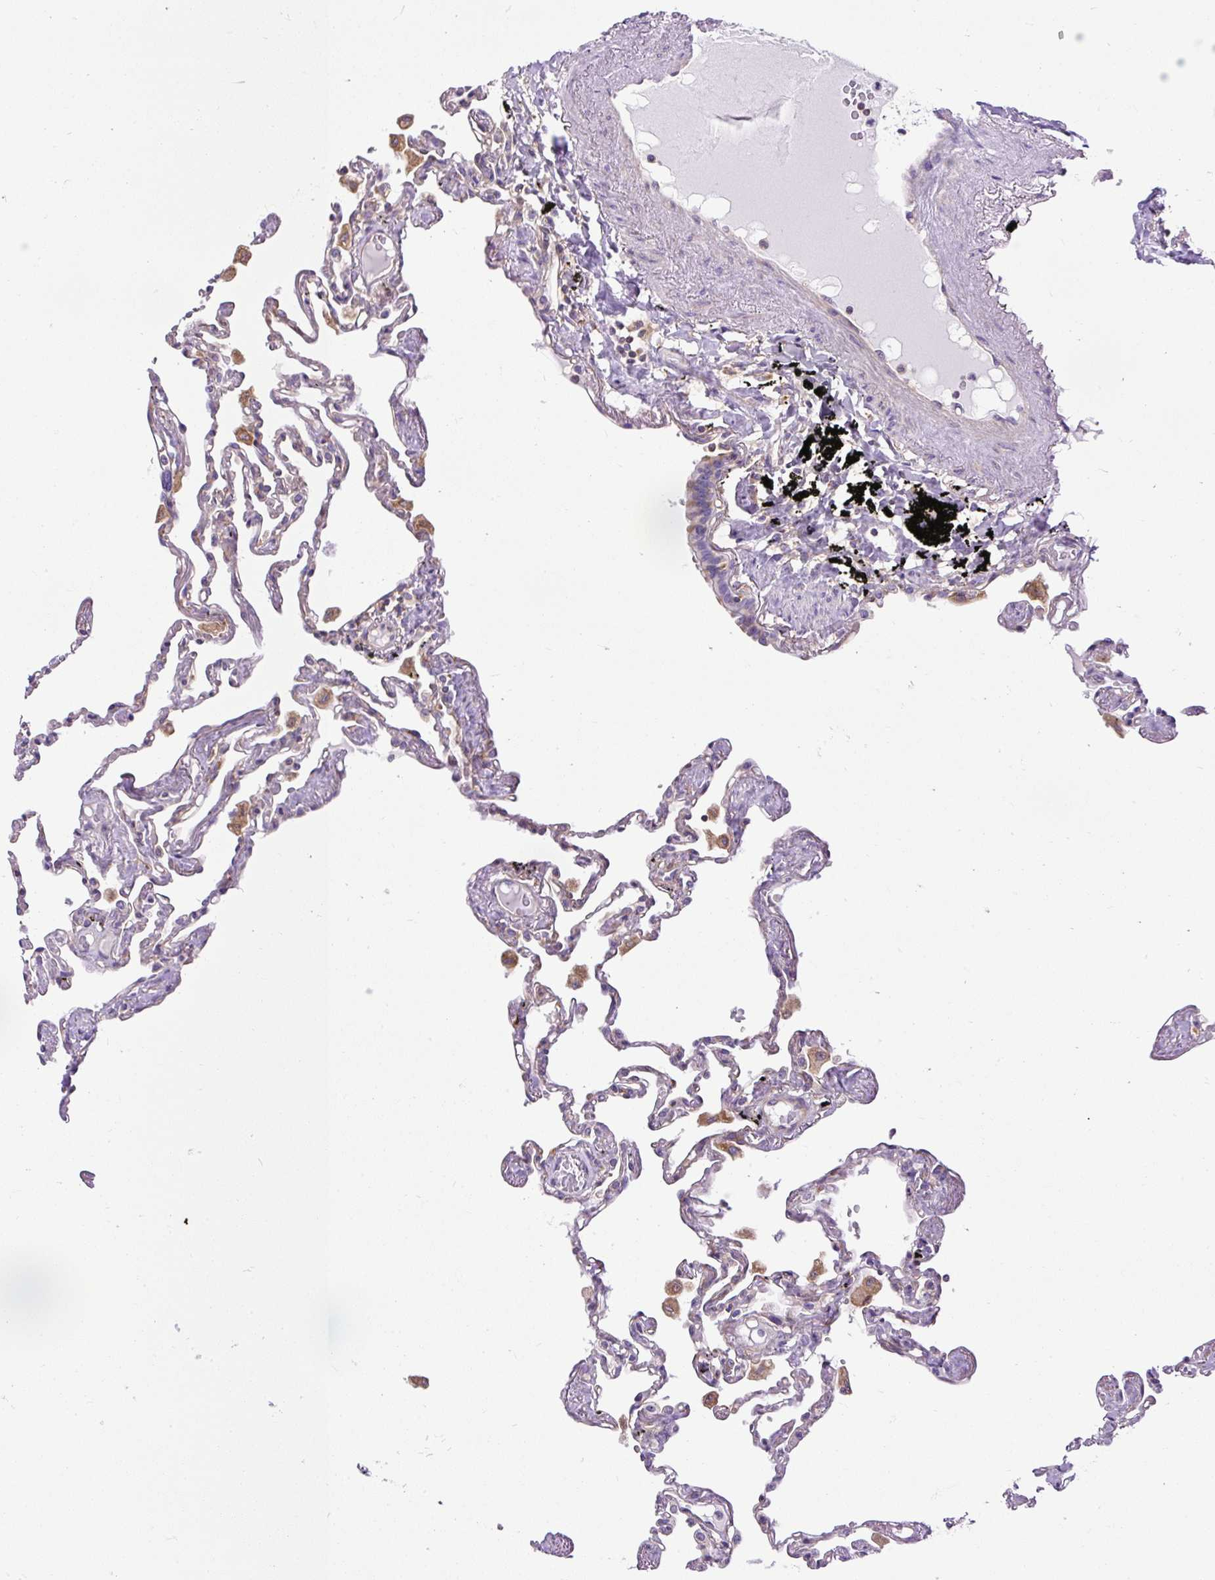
{"staining": {"intensity": "moderate", "quantity": "25%-75%", "location": "cytoplasmic/membranous"}, "tissue": "lung", "cell_type": "Alveolar cells", "image_type": "normal", "snomed": [{"axis": "morphology", "description": "Normal tissue, NOS"}, {"axis": "topography", "description": "Lung"}], "caption": "Immunohistochemical staining of benign human lung exhibits 25%-75% levels of moderate cytoplasmic/membranous protein expression in approximately 25%-75% of alveolar cells.", "gene": "MAP1S", "patient": {"sex": "female", "age": 67}}